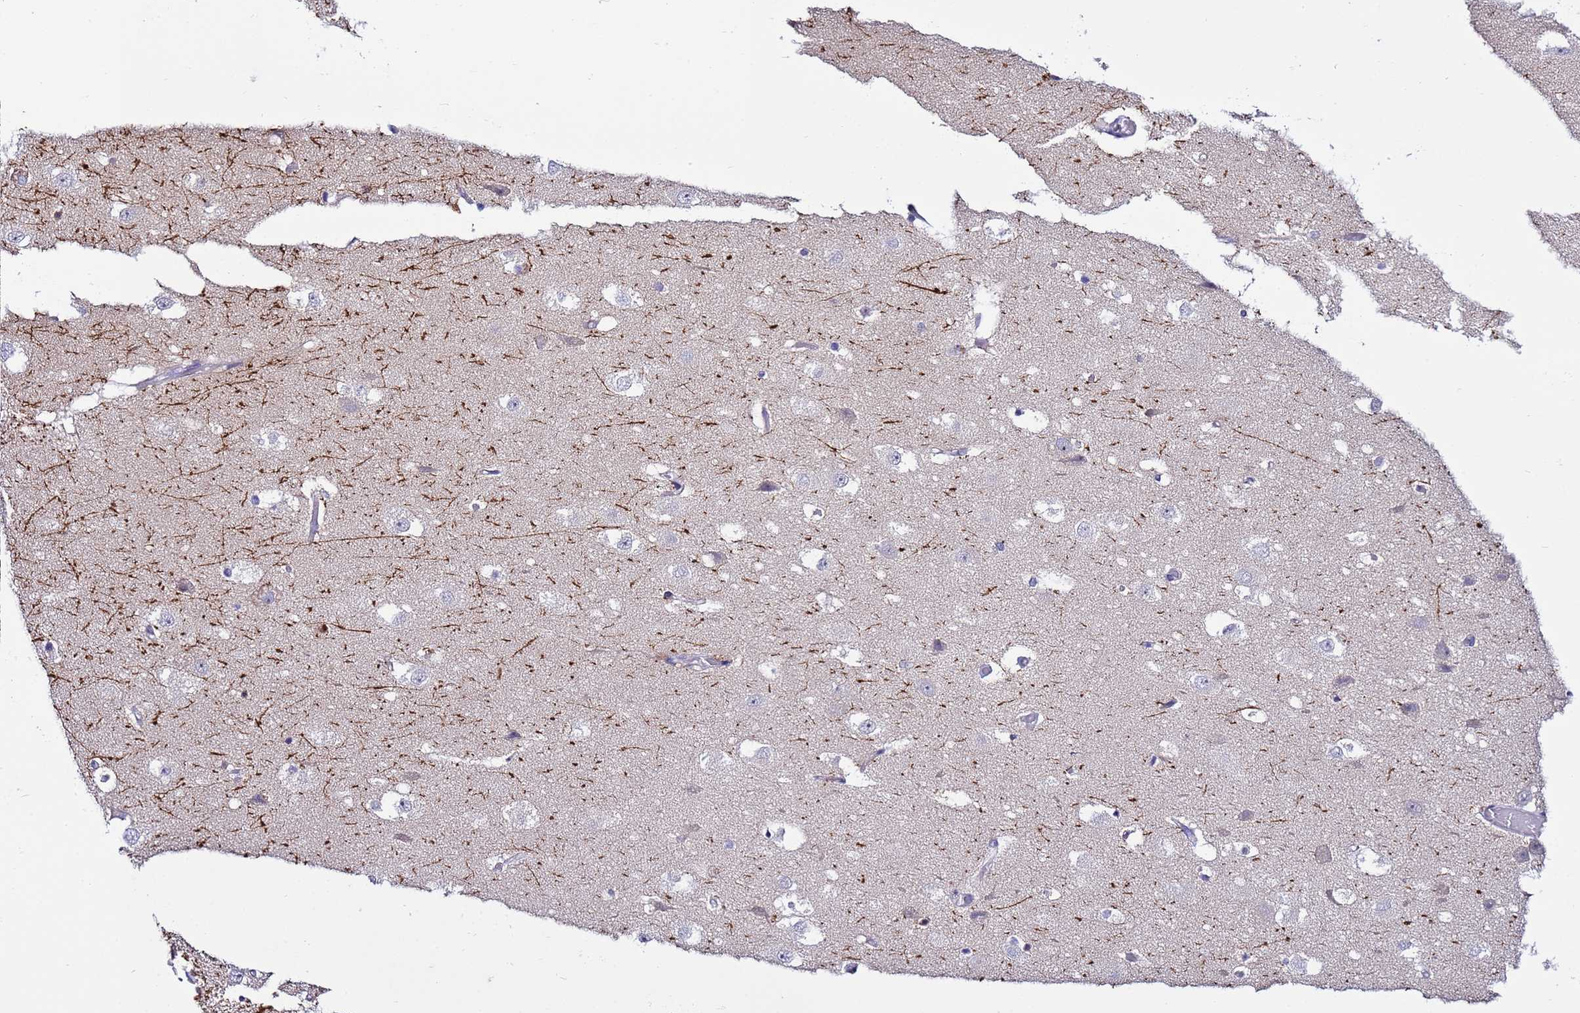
{"staining": {"intensity": "negative", "quantity": "none", "location": "none"}, "tissue": "hippocampus", "cell_type": "Glial cells", "image_type": "normal", "snomed": [{"axis": "morphology", "description": "Normal tissue, NOS"}, {"axis": "topography", "description": "Hippocampus"}], "caption": "Glial cells are negative for protein expression in unremarkable human hippocampus. The staining was performed using DAB (3,3'-diaminobenzidine) to visualize the protein expression in brown, while the nuclei were stained in blue with hematoxylin (Magnification: 20x).", "gene": "IGSF11", "patient": {"sex": "female", "age": 52}}